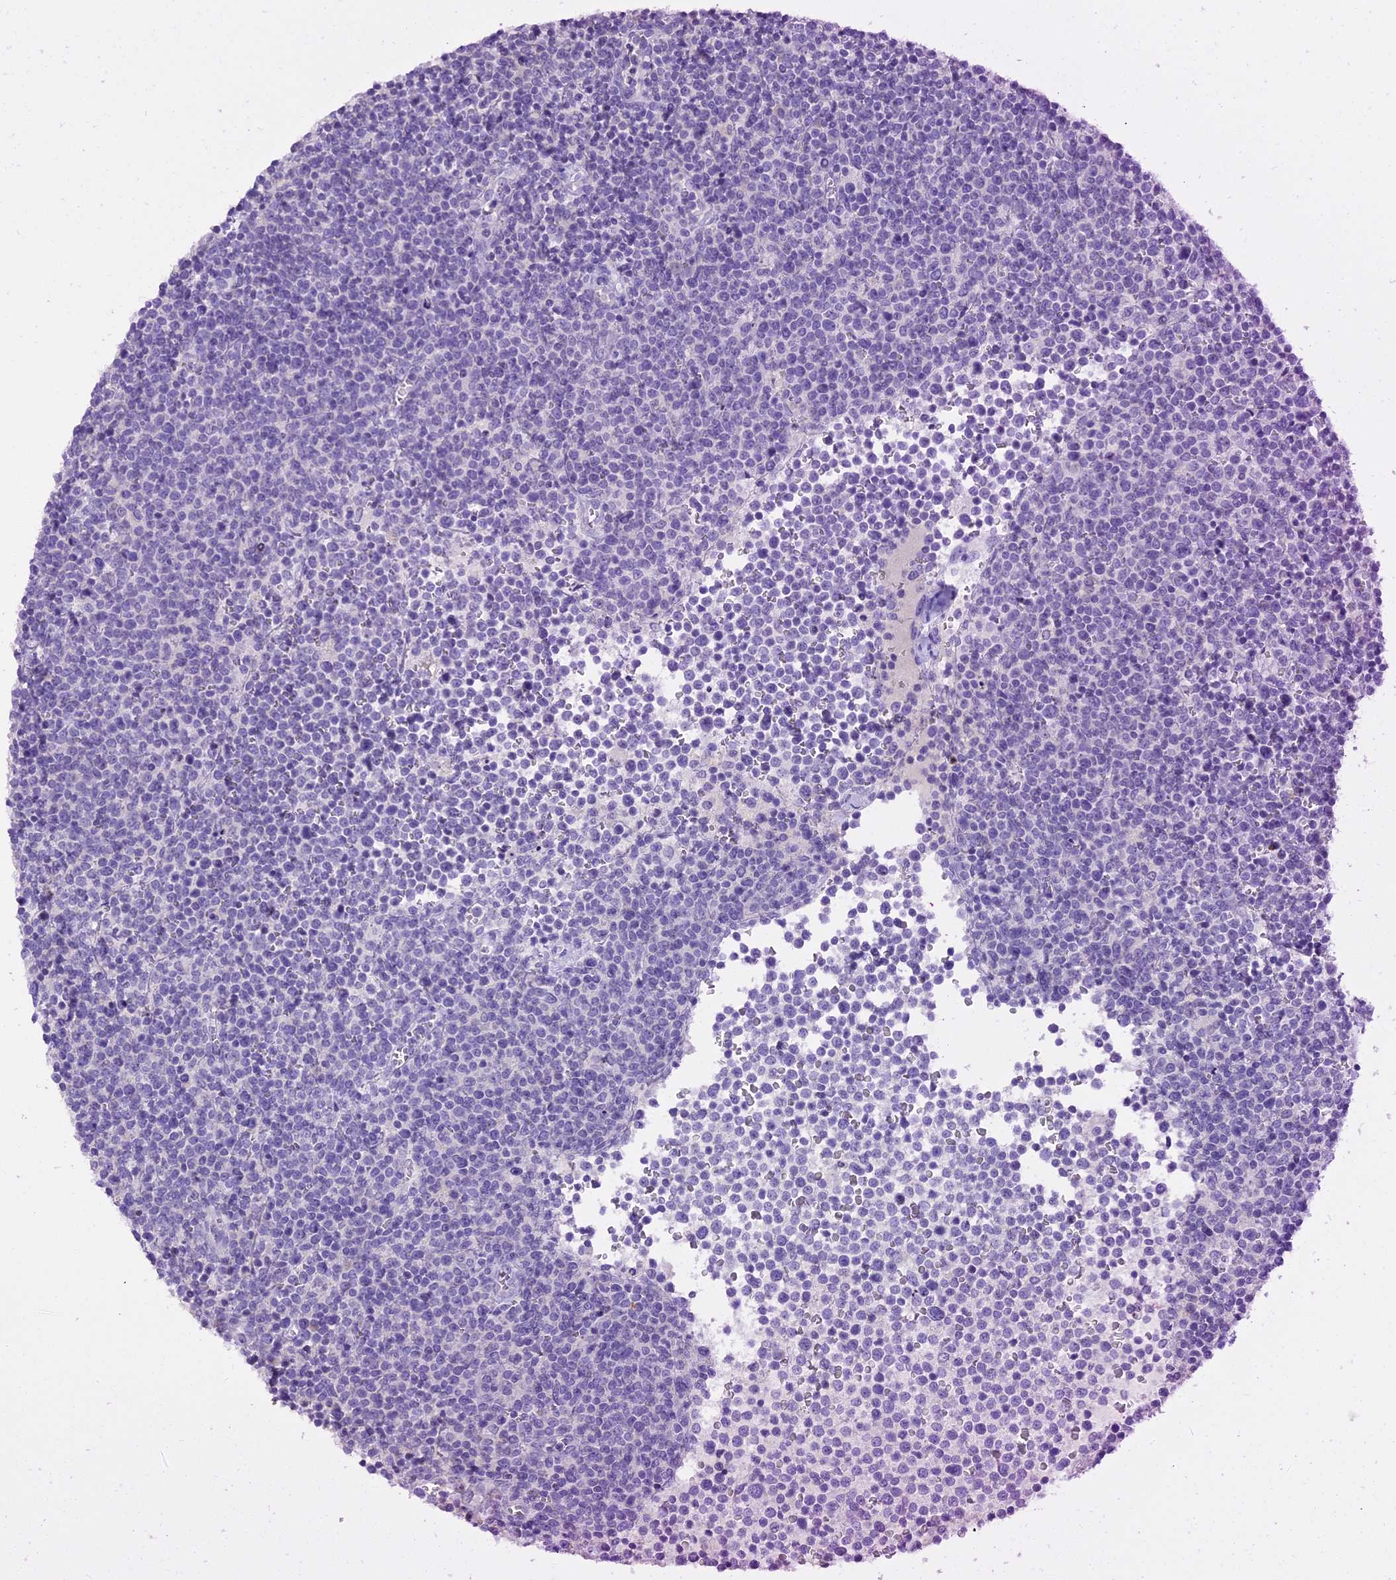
{"staining": {"intensity": "negative", "quantity": "none", "location": "none"}, "tissue": "lymphoma", "cell_type": "Tumor cells", "image_type": "cancer", "snomed": [{"axis": "morphology", "description": "Malignant lymphoma, non-Hodgkin's type, High grade"}, {"axis": "topography", "description": "Lymph node"}], "caption": "The immunohistochemistry histopathology image has no significant positivity in tumor cells of malignant lymphoma, non-Hodgkin's type (high-grade) tissue. (Brightfield microscopy of DAB immunohistochemistry at high magnification).", "gene": "C12orf29", "patient": {"sex": "male", "age": 61}}